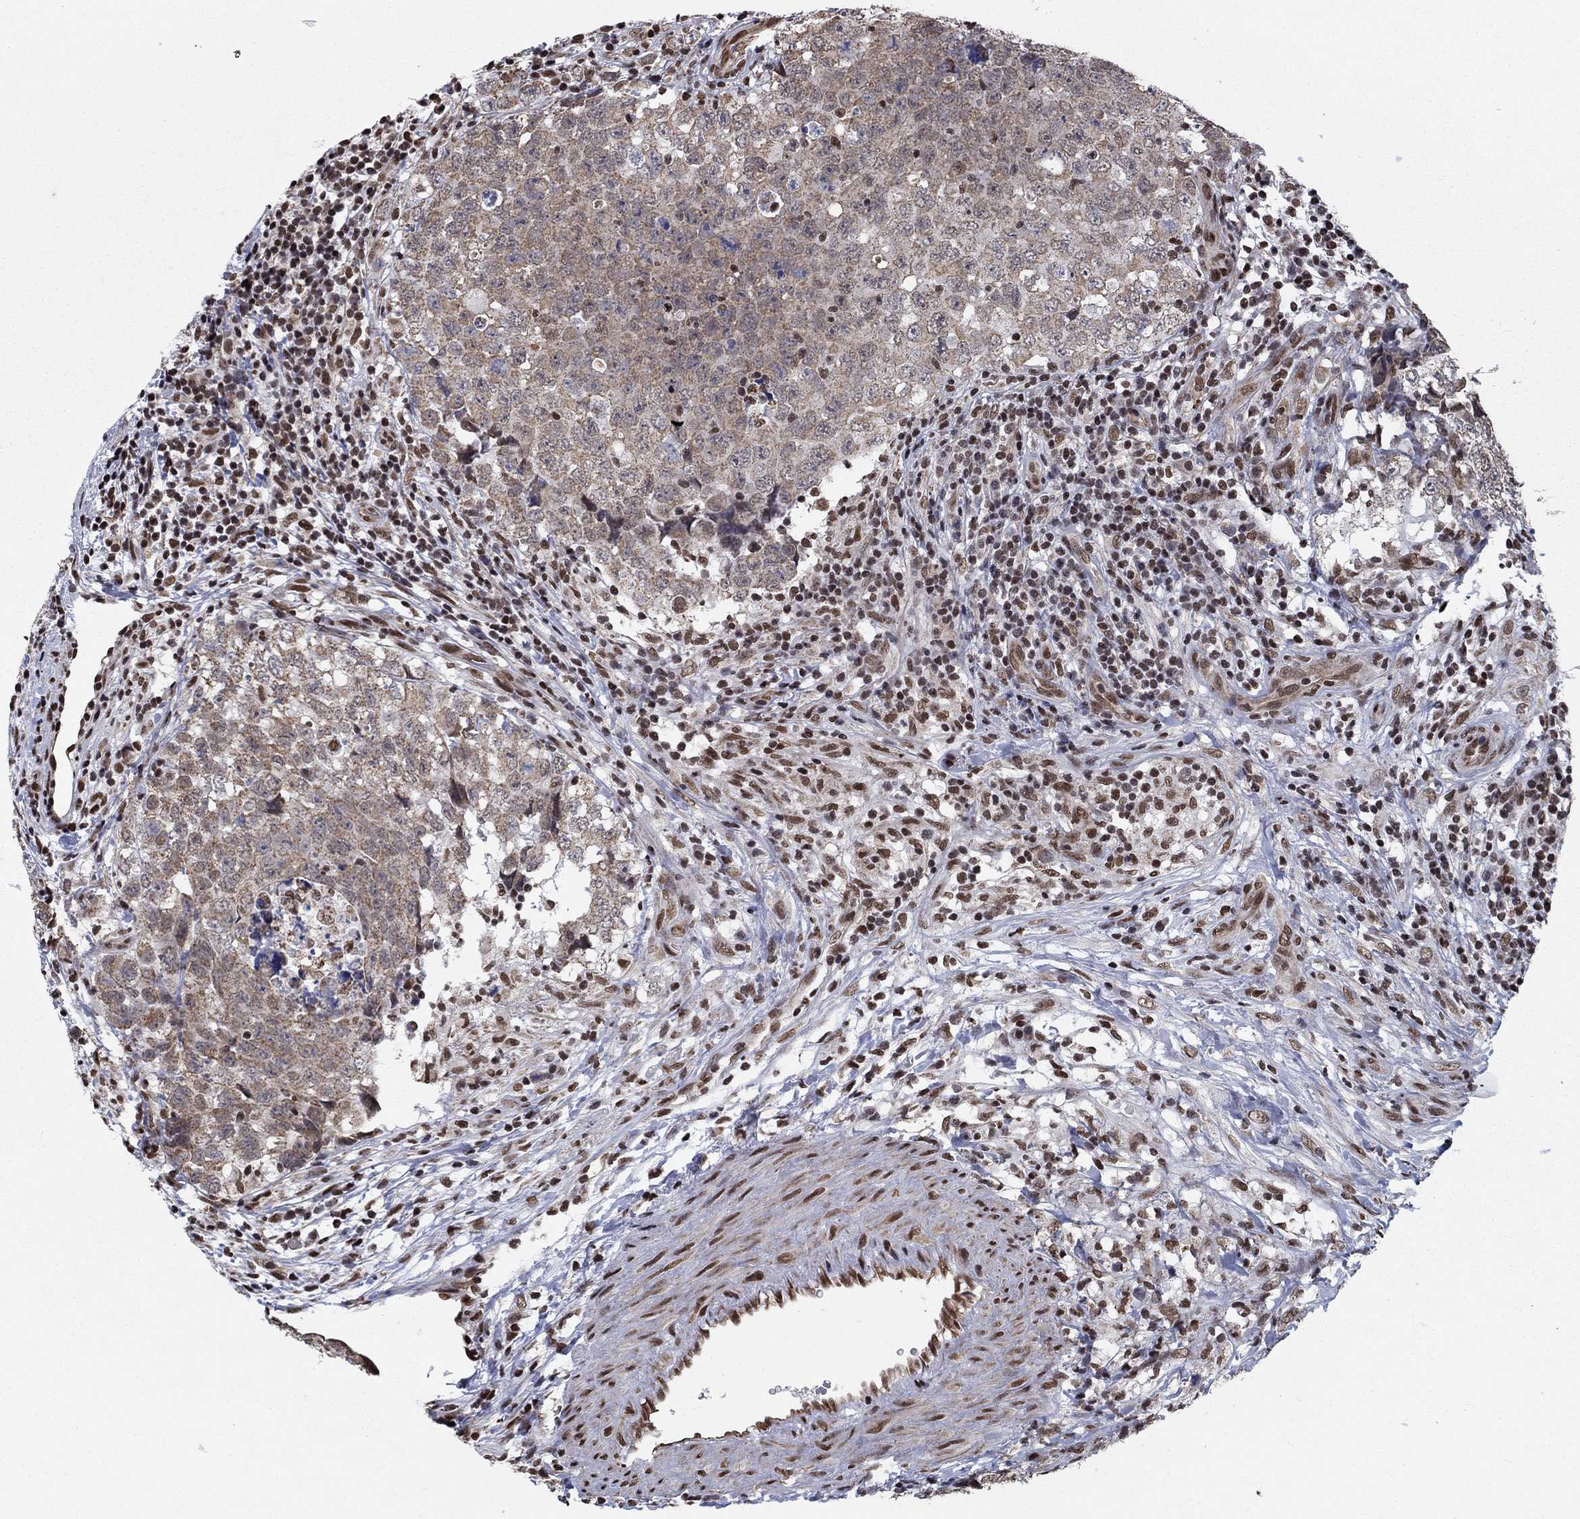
{"staining": {"intensity": "weak", "quantity": ">75%", "location": "cytoplasmic/membranous"}, "tissue": "testis cancer", "cell_type": "Tumor cells", "image_type": "cancer", "snomed": [{"axis": "morphology", "description": "Seminoma, NOS"}, {"axis": "topography", "description": "Testis"}], "caption": "A brown stain labels weak cytoplasmic/membranous positivity of a protein in human seminoma (testis) tumor cells. (brown staining indicates protein expression, while blue staining denotes nuclei).", "gene": "N4BP2", "patient": {"sex": "male", "age": 34}}